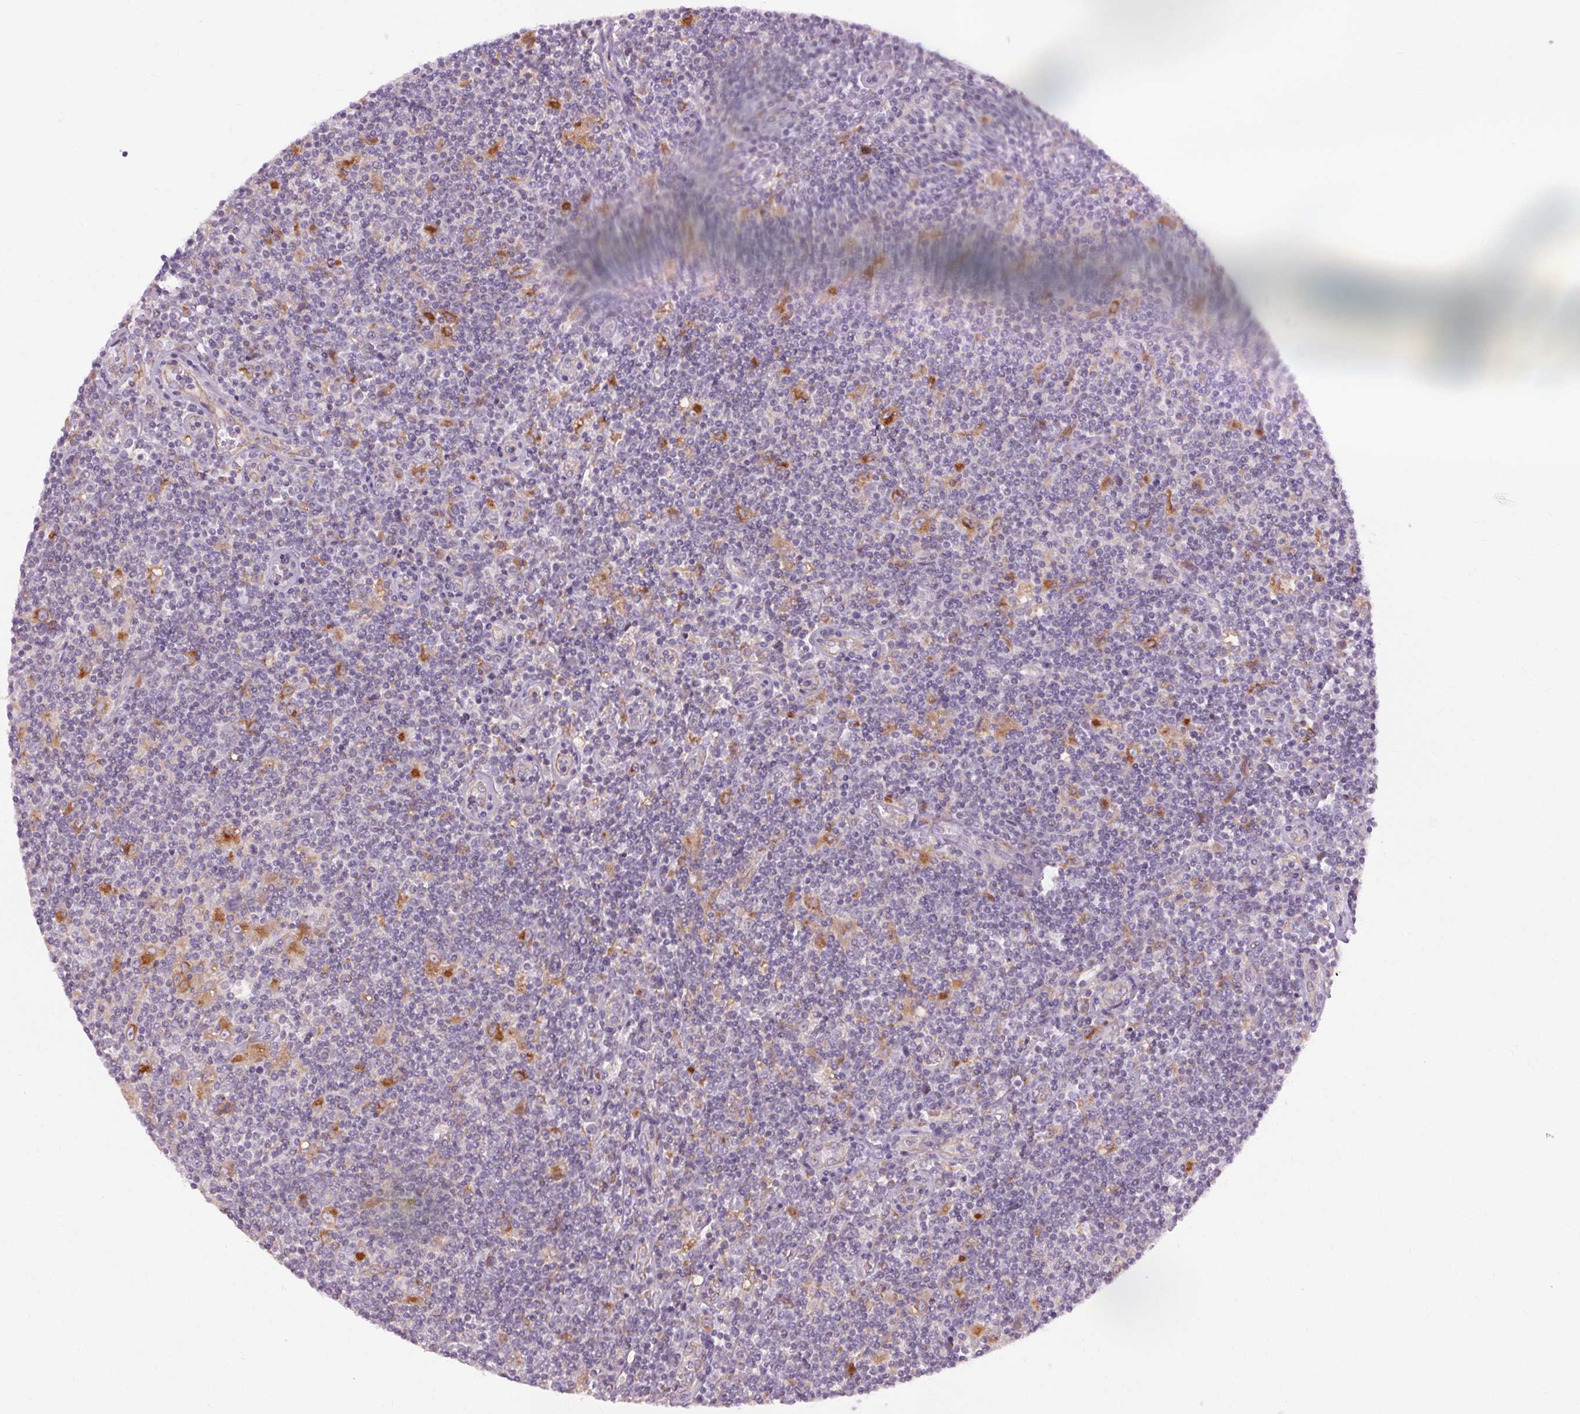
{"staining": {"intensity": "negative", "quantity": "none", "location": "none"}, "tissue": "lymphoma", "cell_type": "Tumor cells", "image_type": "cancer", "snomed": [{"axis": "morphology", "description": "Hodgkin's disease, NOS"}, {"axis": "topography", "description": "Lymph node"}], "caption": "Immunohistochemistry image of human Hodgkin's disease stained for a protein (brown), which shows no expression in tumor cells.", "gene": "TM6SF1", "patient": {"sex": "male", "age": 40}}